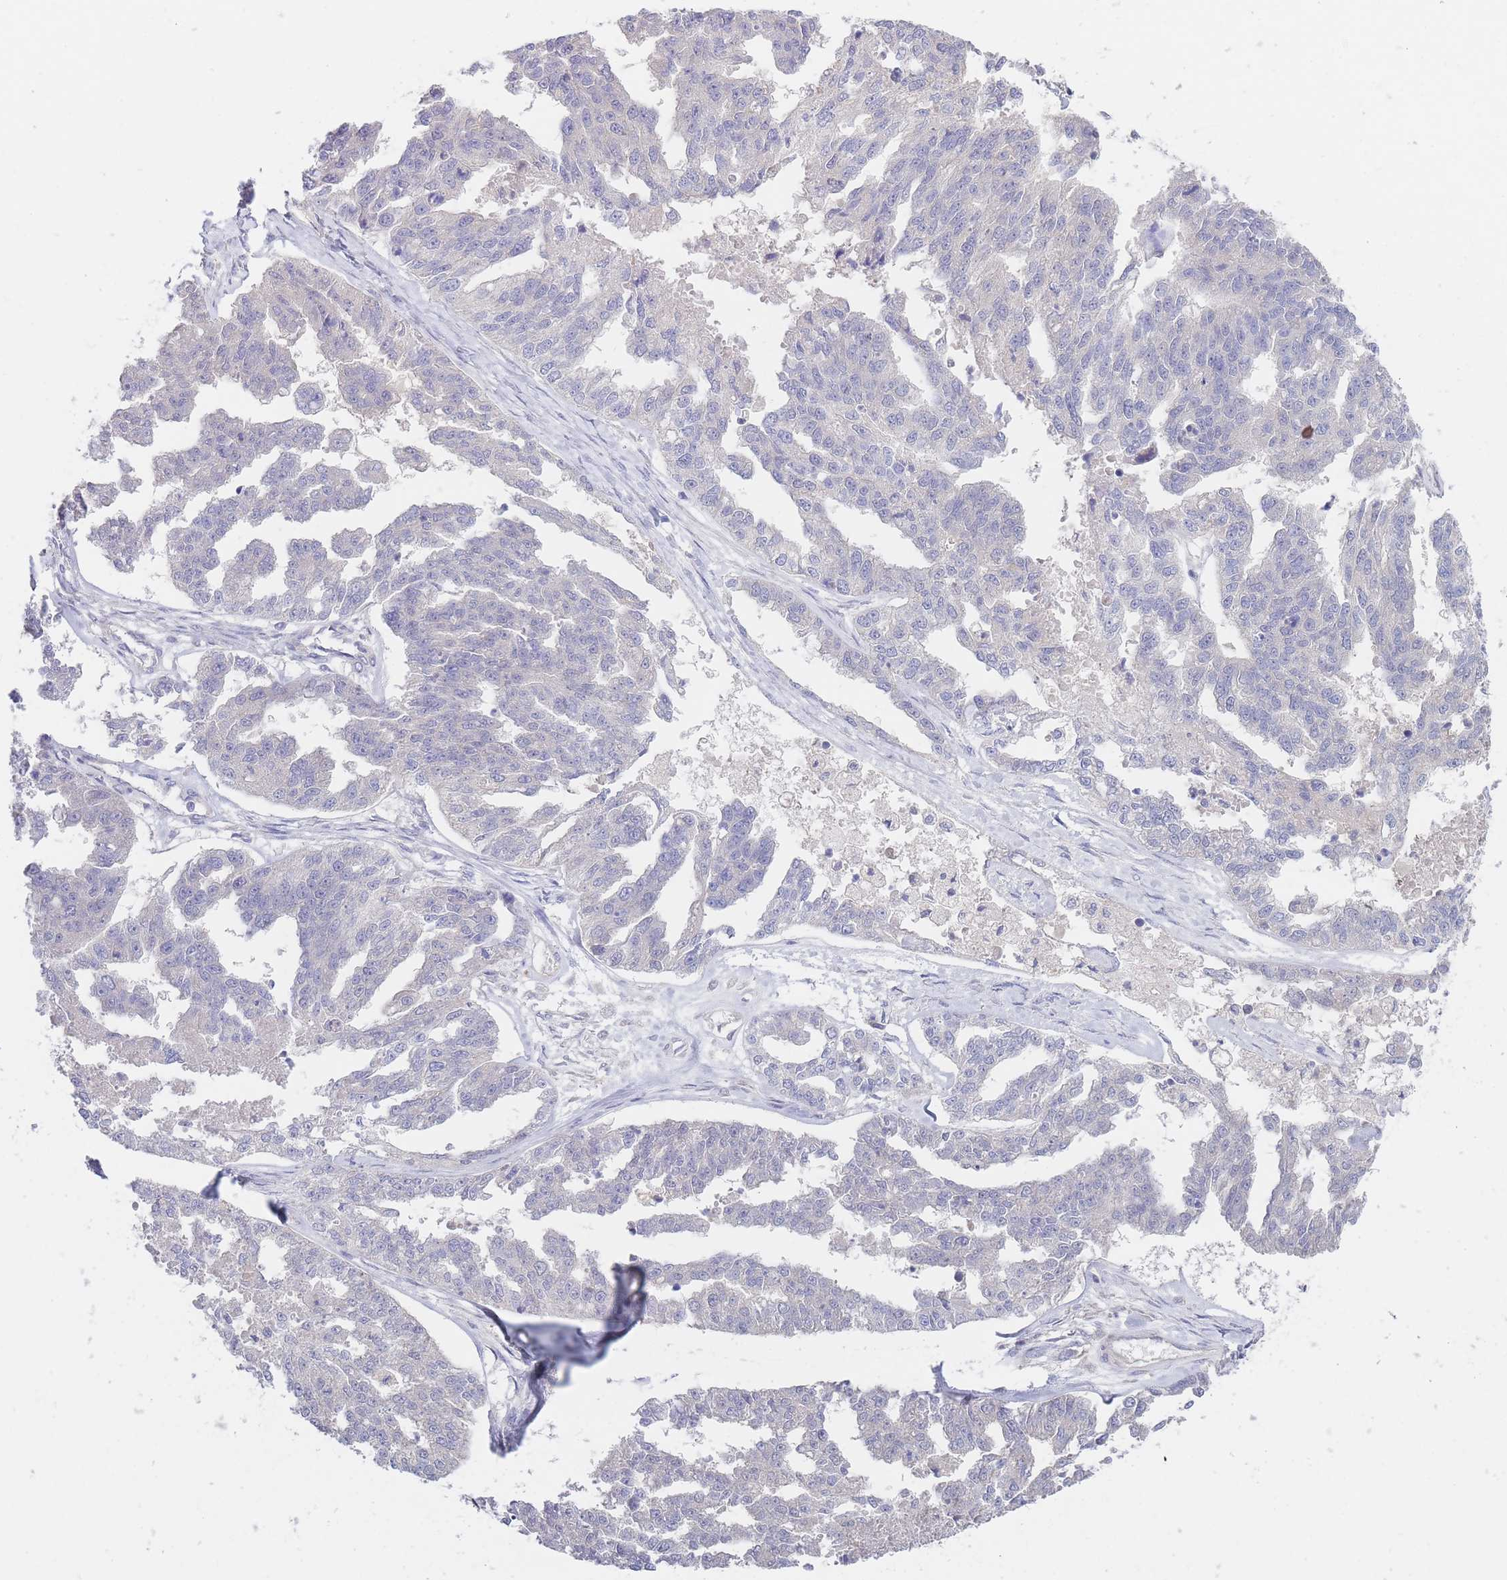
{"staining": {"intensity": "negative", "quantity": "none", "location": "none"}, "tissue": "ovarian cancer", "cell_type": "Tumor cells", "image_type": "cancer", "snomed": [{"axis": "morphology", "description": "Cystadenocarcinoma, serous, NOS"}, {"axis": "topography", "description": "Ovary"}], "caption": "An immunohistochemistry image of ovarian serous cystadenocarcinoma is shown. There is no staining in tumor cells of ovarian serous cystadenocarcinoma. Brightfield microscopy of immunohistochemistry (IHC) stained with DAB (brown) and hematoxylin (blue), captured at high magnification.", "gene": "ZNF281", "patient": {"sex": "female", "age": 58}}